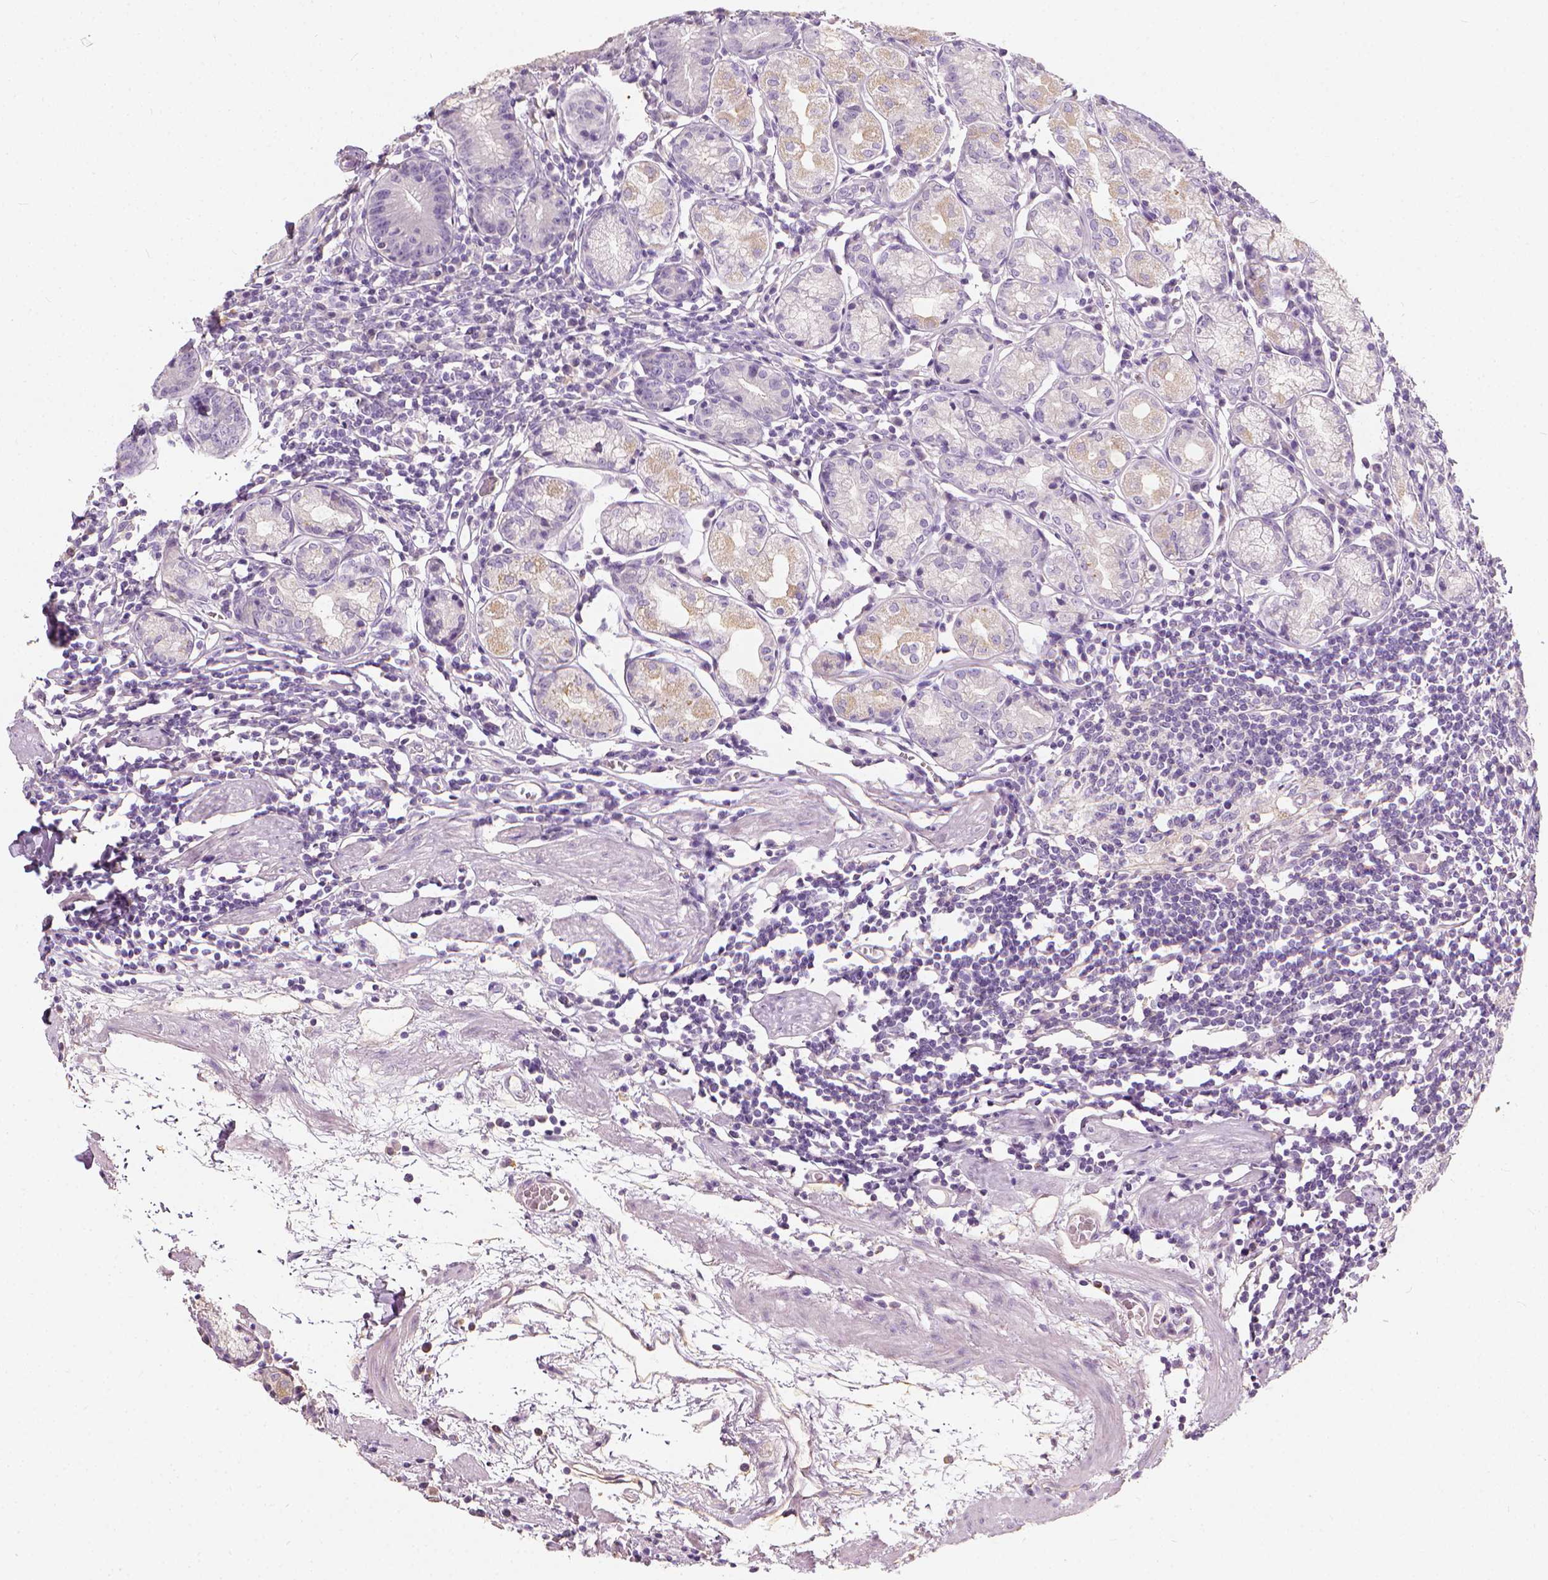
{"staining": {"intensity": "weak", "quantity": "25%-75%", "location": "cytoplasmic/membranous"}, "tissue": "stomach", "cell_type": "Glandular cells", "image_type": "normal", "snomed": [{"axis": "morphology", "description": "Normal tissue, NOS"}, {"axis": "topography", "description": "Stomach"}], "caption": "Normal stomach exhibits weak cytoplasmic/membranous staining in approximately 25%-75% of glandular cells The staining was performed using DAB (3,3'-diaminobenzidine), with brown indicating positive protein expression. Nuclei are stained blue with hematoxylin..", "gene": "DHCR24", "patient": {"sex": "male", "age": 55}}